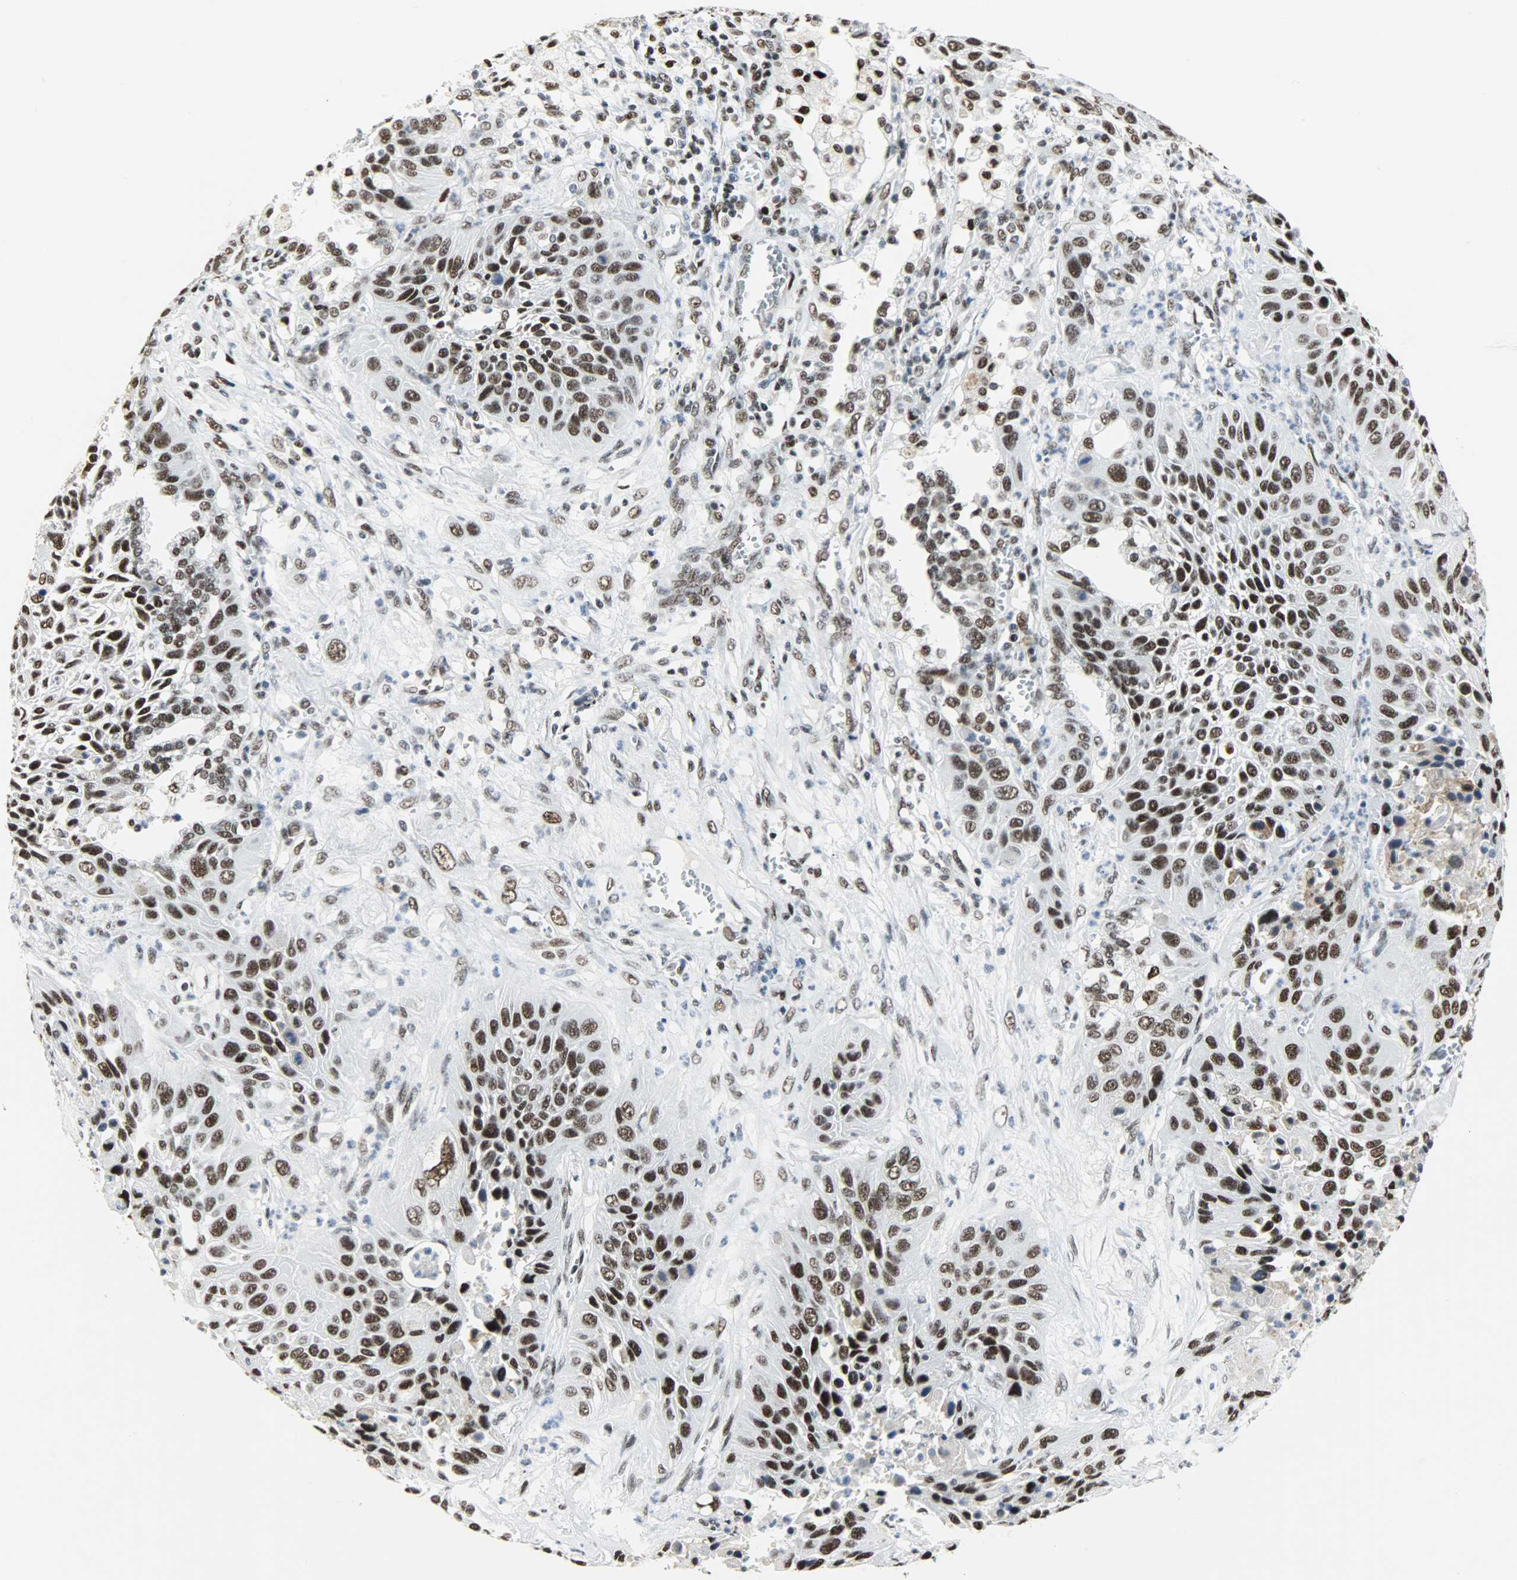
{"staining": {"intensity": "moderate", "quantity": ">75%", "location": "nuclear"}, "tissue": "lung cancer", "cell_type": "Tumor cells", "image_type": "cancer", "snomed": [{"axis": "morphology", "description": "Squamous cell carcinoma, NOS"}, {"axis": "topography", "description": "Lung"}], "caption": "Lung squamous cell carcinoma stained for a protein (brown) exhibits moderate nuclear positive staining in about >75% of tumor cells.", "gene": "SSB", "patient": {"sex": "female", "age": 76}}